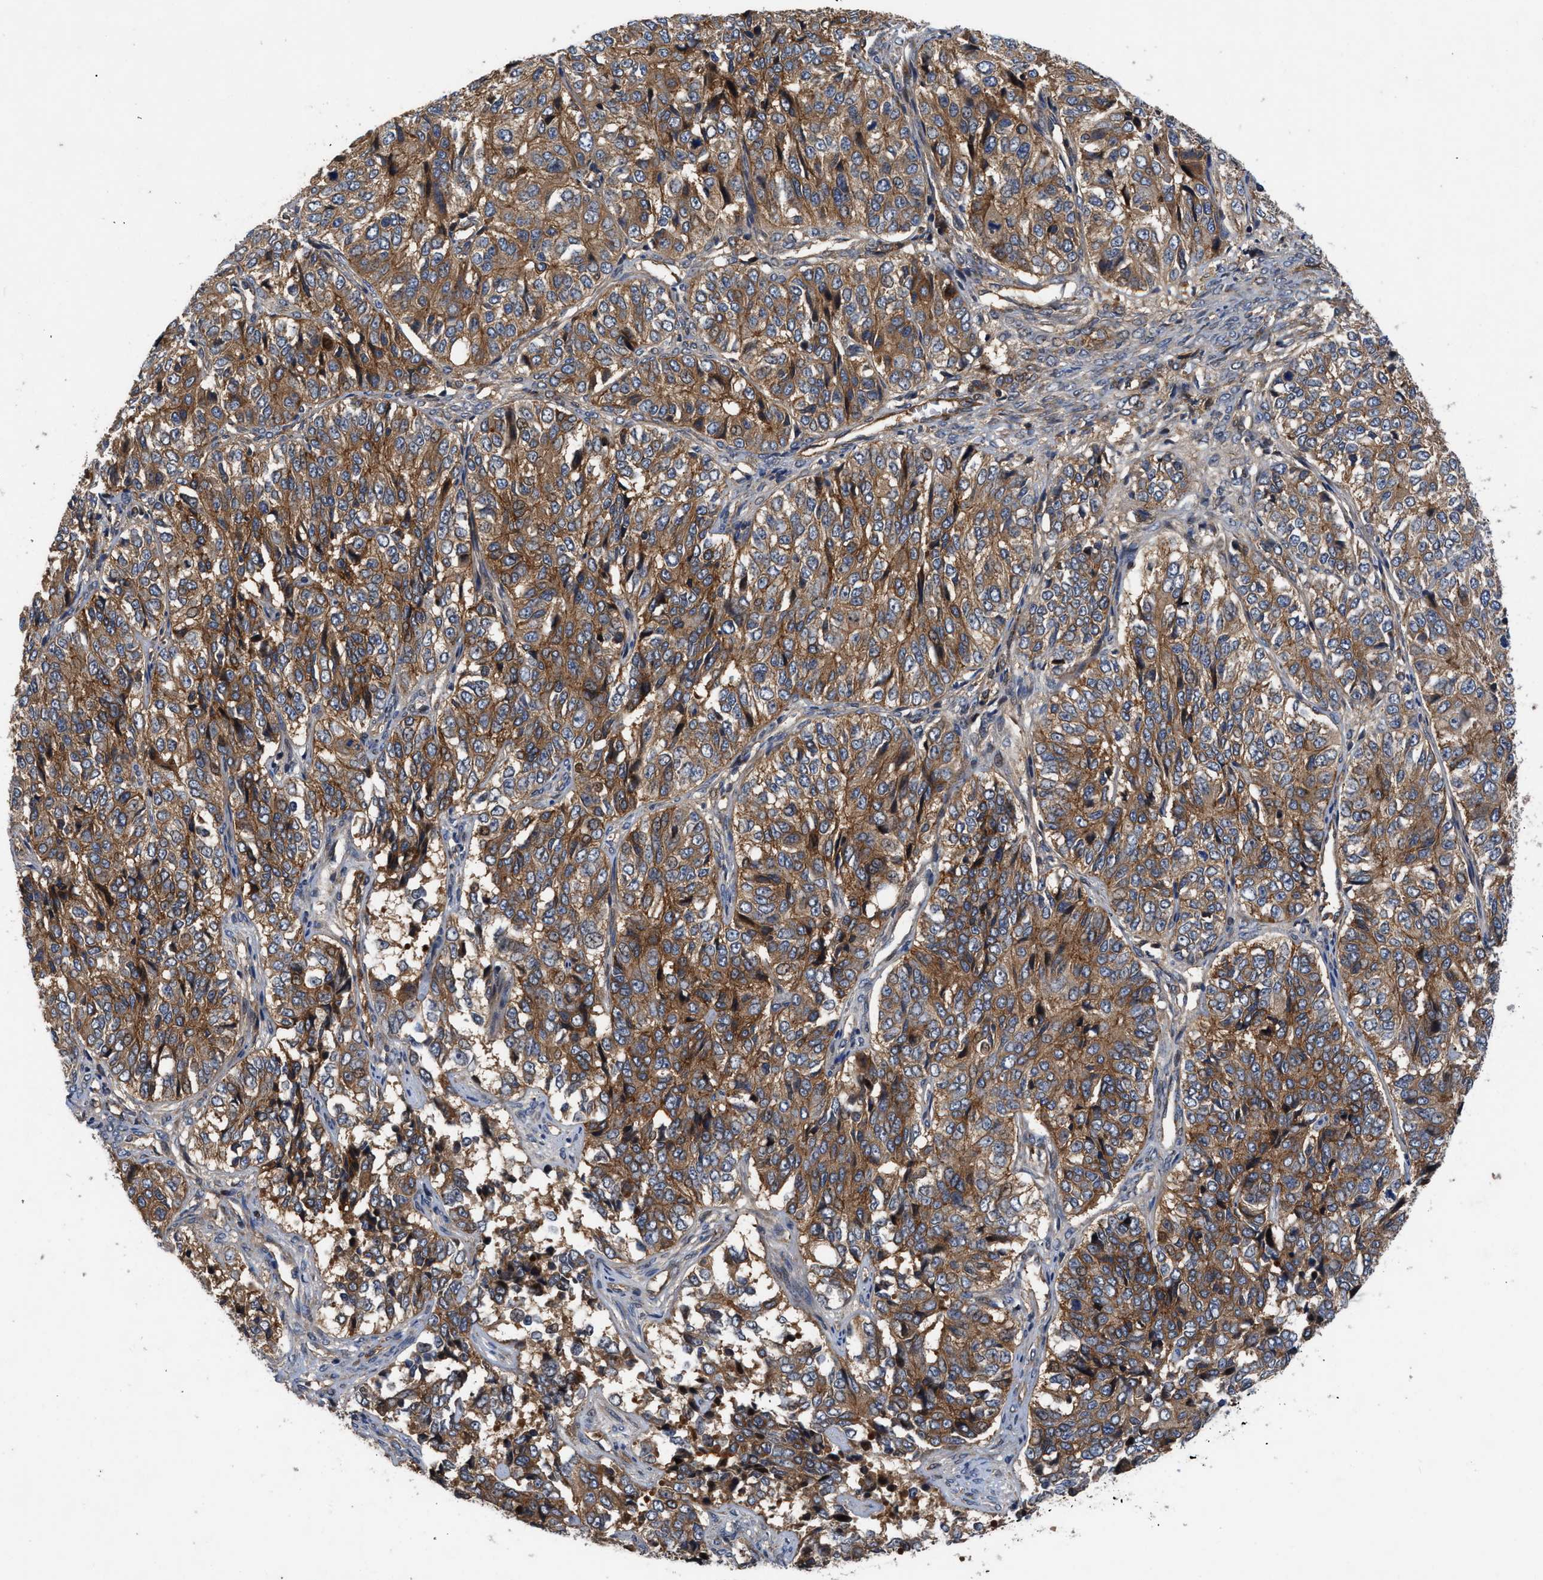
{"staining": {"intensity": "strong", "quantity": ">75%", "location": "cytoplasmic/membranous"}, "tissue": "ovarian cancer", "cell_type": "Tumor cells", "image_type": "cancer", "snomed": [{"axis": "morphology", "description": "Carcinoma, endometroid"}, {"axis": "topography", "description": "Ovary"}], "caption": "Ovarian endometroid carcinoma stained with a brown dye reveals strong cytoplasmic/membranous positive staining in about >75% of tumor cells.", "gene": "CNNM3", "patient": {"sex": "female", "age": 51}}